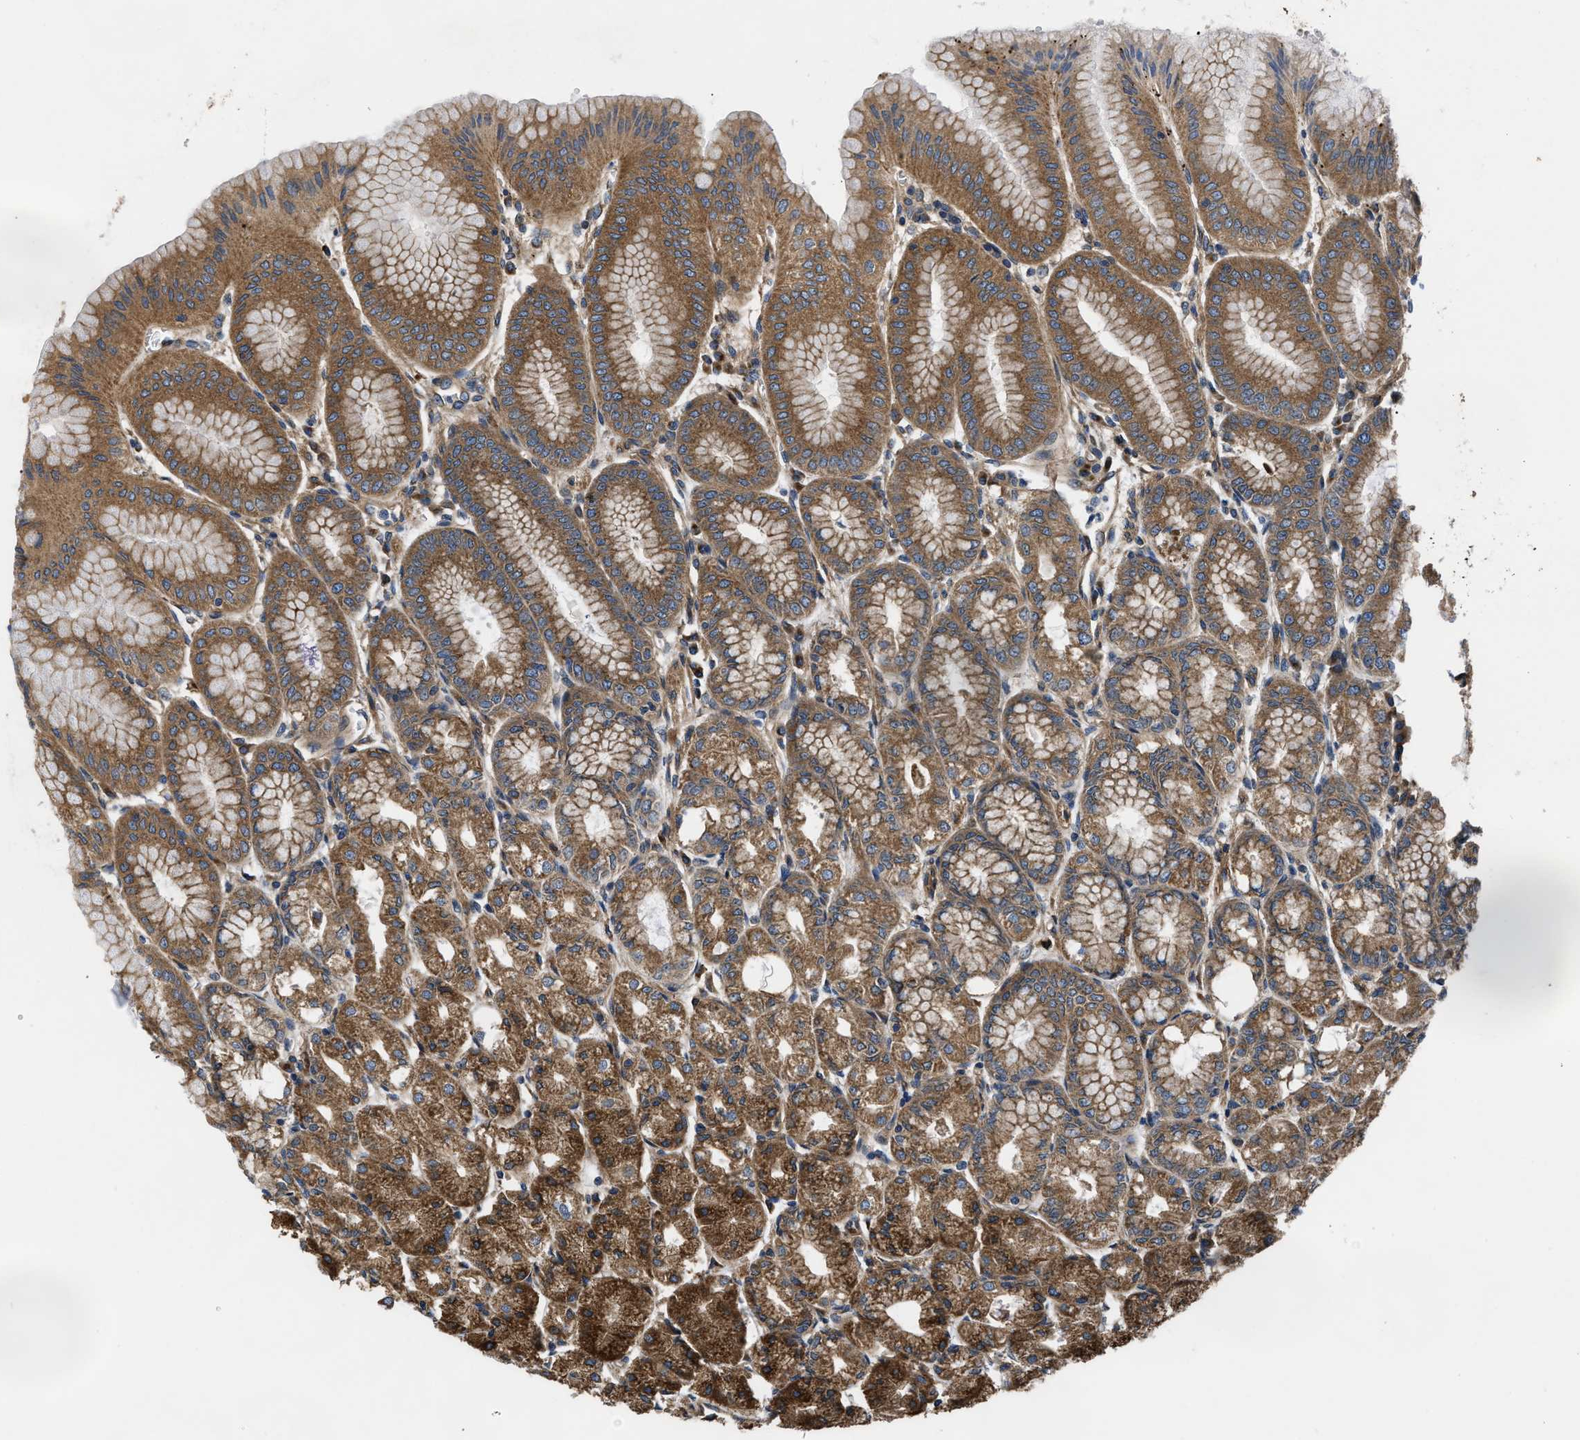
{"staining": {"intensity": "moderate", "quantity": ">75%", "location": "cytoplasmic/membranous"}, "tissue": "stomach", "cell_type": "Glandular cells", "image_type": "normal", "snomed": [{"axis": "morphology", "description": "Normal tissue, NOS"}, {"axis": "topography", "description": "Stomach, lower"}], "caption": "Moderate cytoplasmic/membranous protein positivity is seen in approximately >75% of glandular cells in stomach.", "gene": "CEP128", "patient": {"sex": "male", "age": 71}}